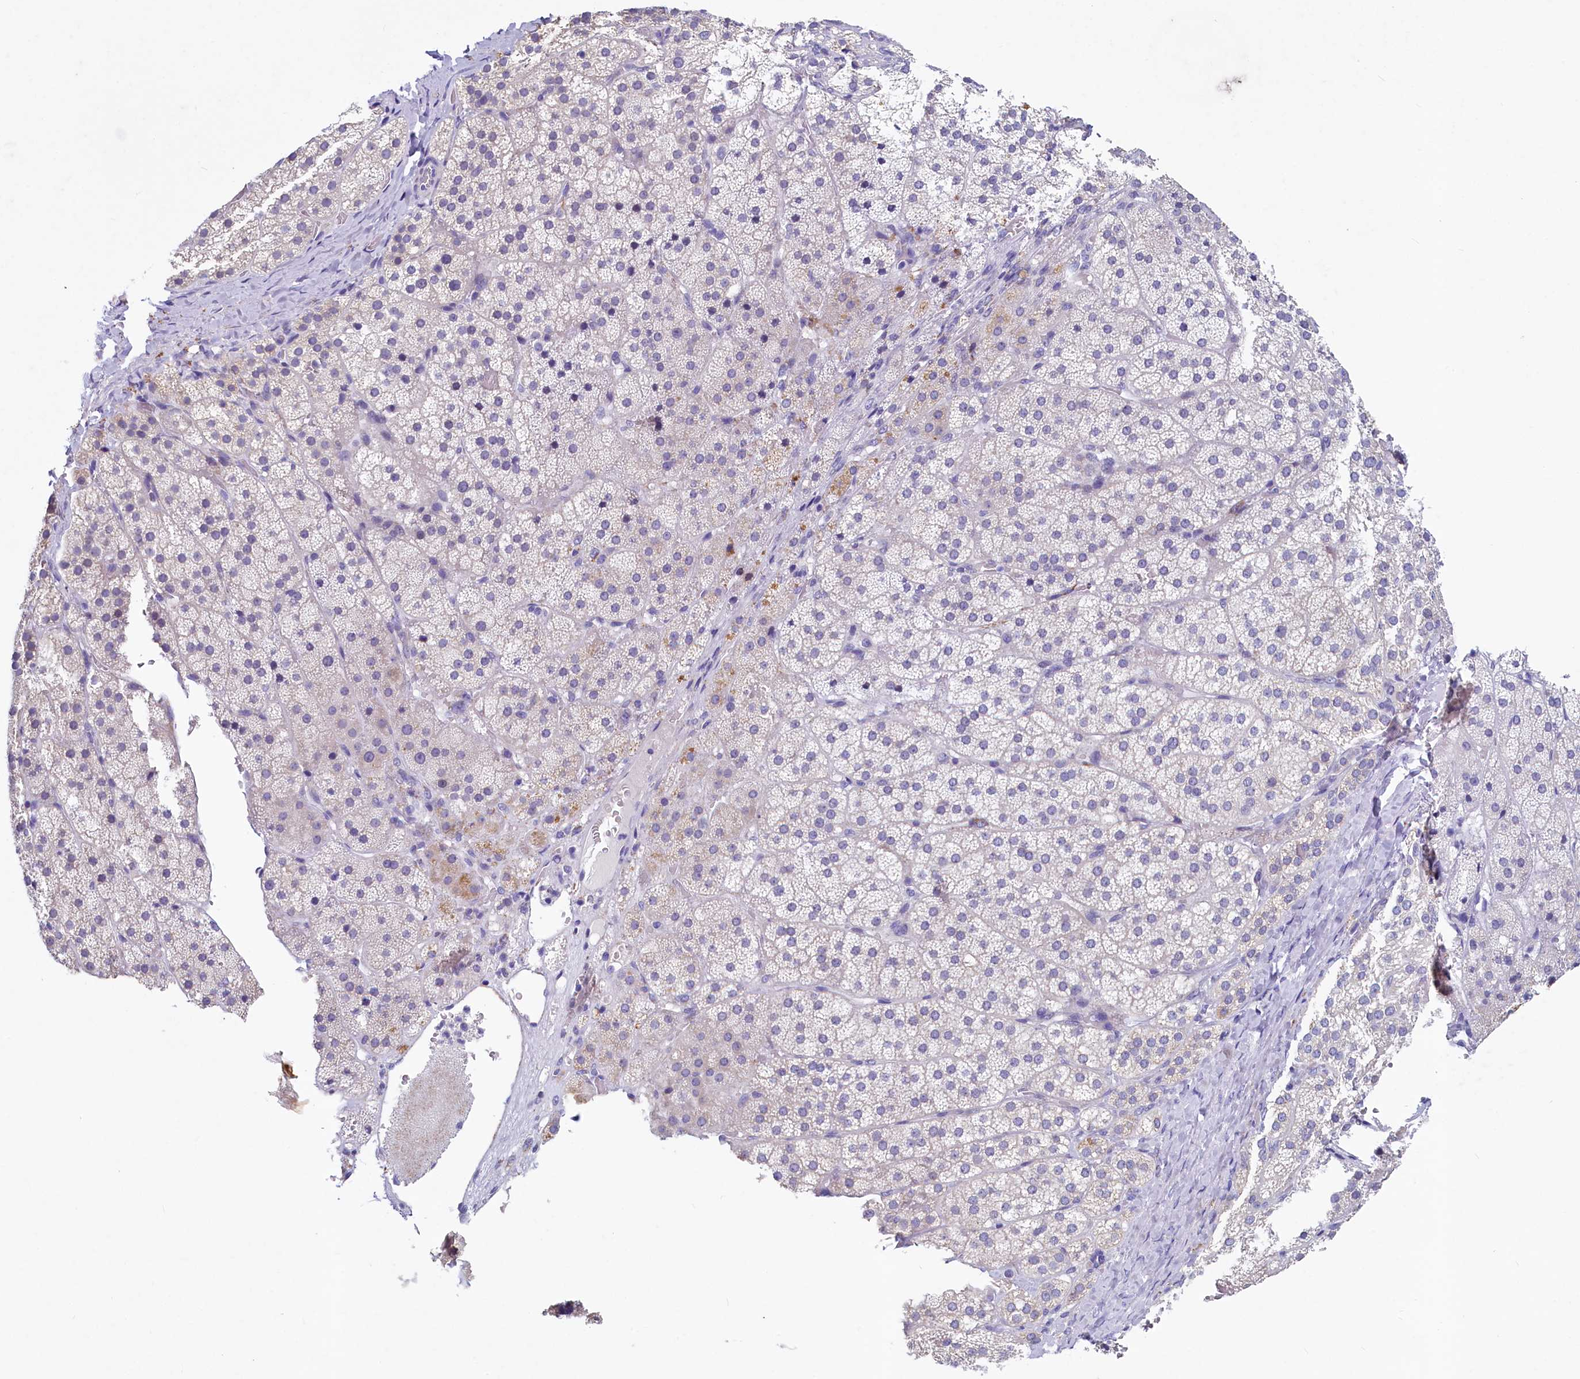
{"staining": {"intensity": "negative", "quantity": "none", "location": "none"}, "tissue": "adrenal gland", "cell_type": "Glandular cells", "image_type": "normal", "snomed": [{"axis": "morphology", "description": "Normal tissue, NOS"}, {"axis": "topography", "description": "Adrenal gland"}], "caption": "Micrograph shows no significant protein expression in glandular cells of benign adrenal gland. (Stains: DAB (3,3'-diaminobenzidine) immunohistochemistry with hematoxylin counter stain, Microscopy: brightfield microscopy at high magnification).", "gene": "INSC", "patient": {"sex": "female", "age": 44}}